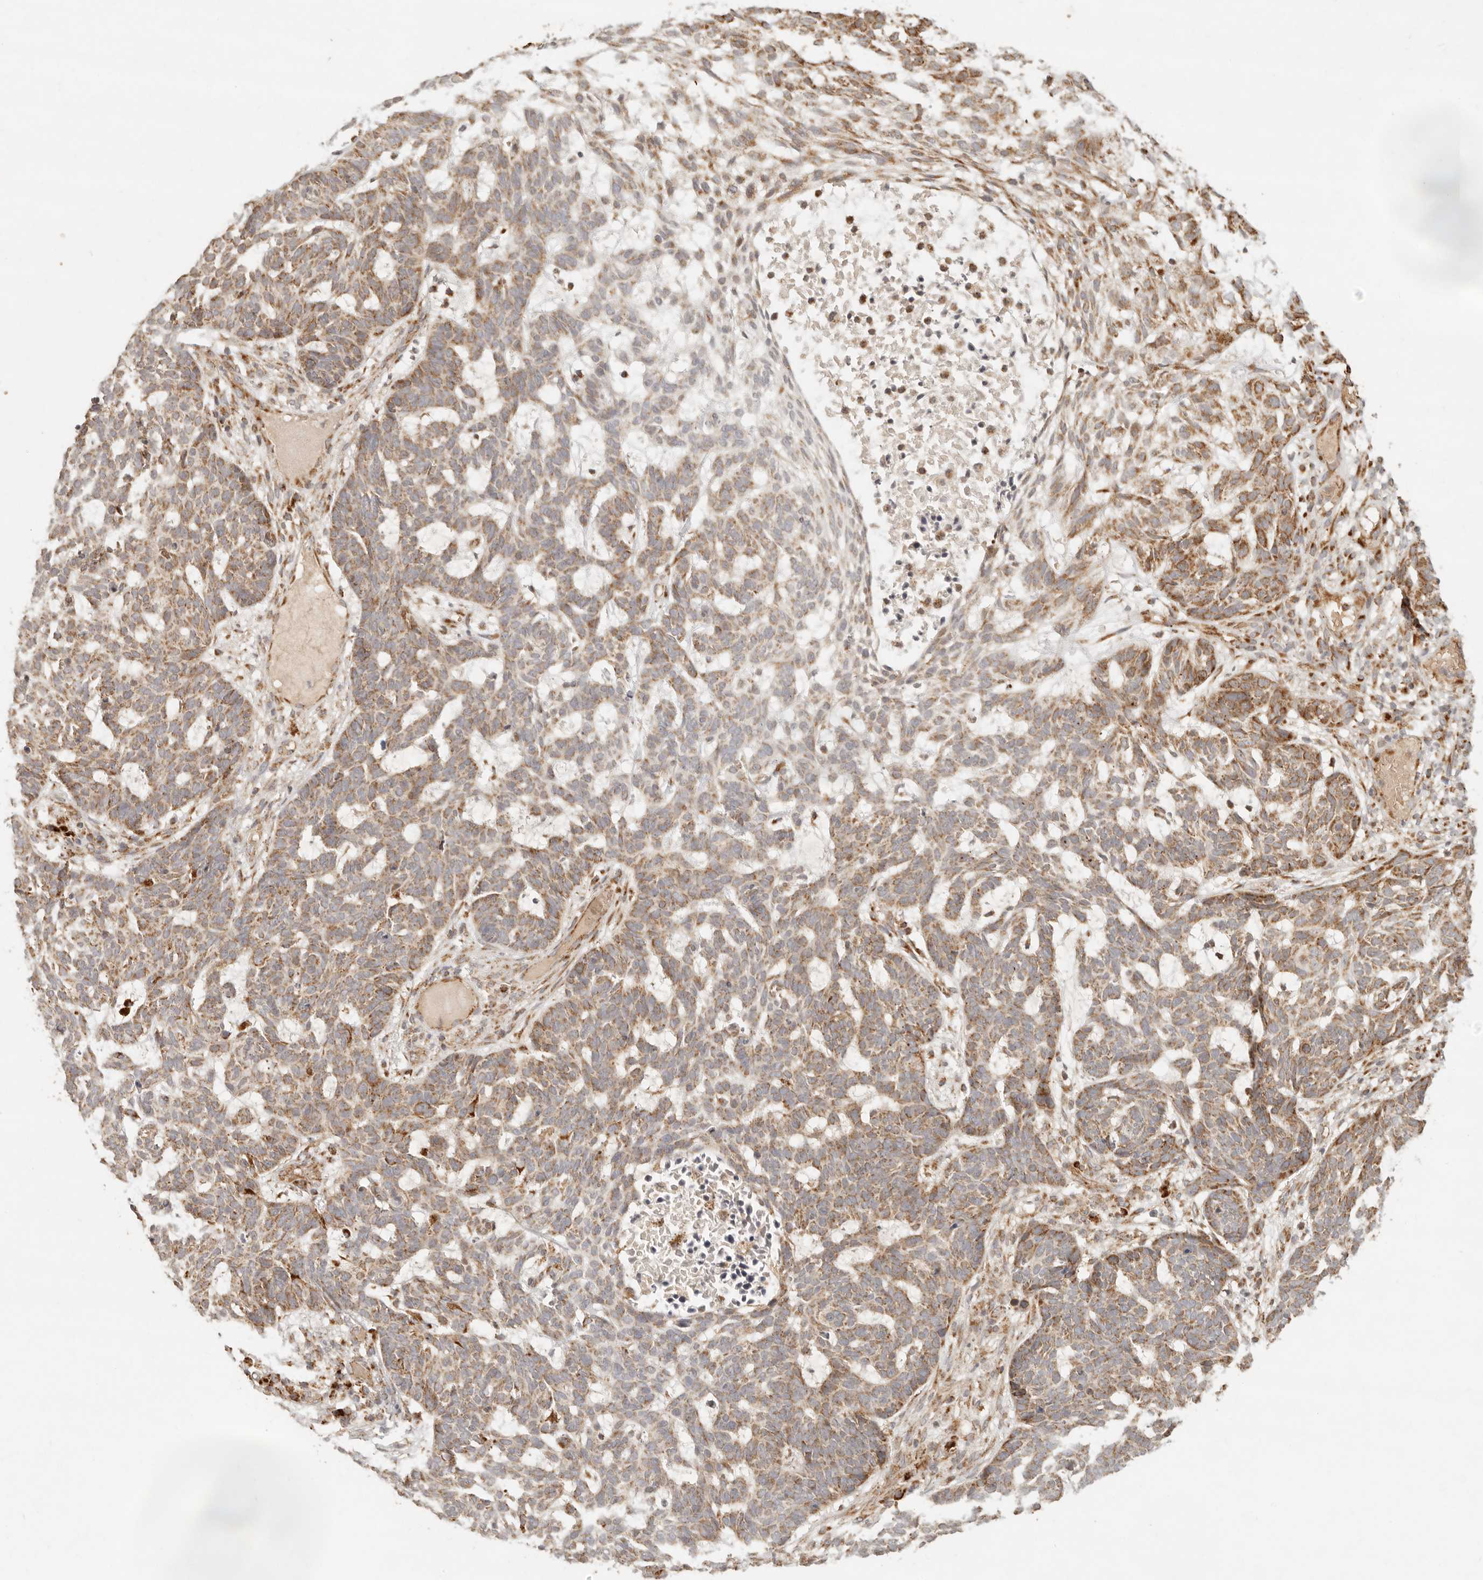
{"staining": {"intensity": "moderate", "quantity": ">75%", "location": "cytoplasmic/membranous"}, "tissue": "skin cancer", "cell_type": "Tumor cells", "image_type": "cancer", "snomed": [{"axis": "morphology", "description": "Basal cell carcinoma"}, {"axis": "topography", "description": "Skin"}], "caption": "Basal cell carcinoma (skin) stained with a brown dye exhibits moderate cytoplasmic/membranous positive staining in about >75% of tumor cells.", "gene": "MRPL55", "patient": {"sex": "male", "age": 85}}